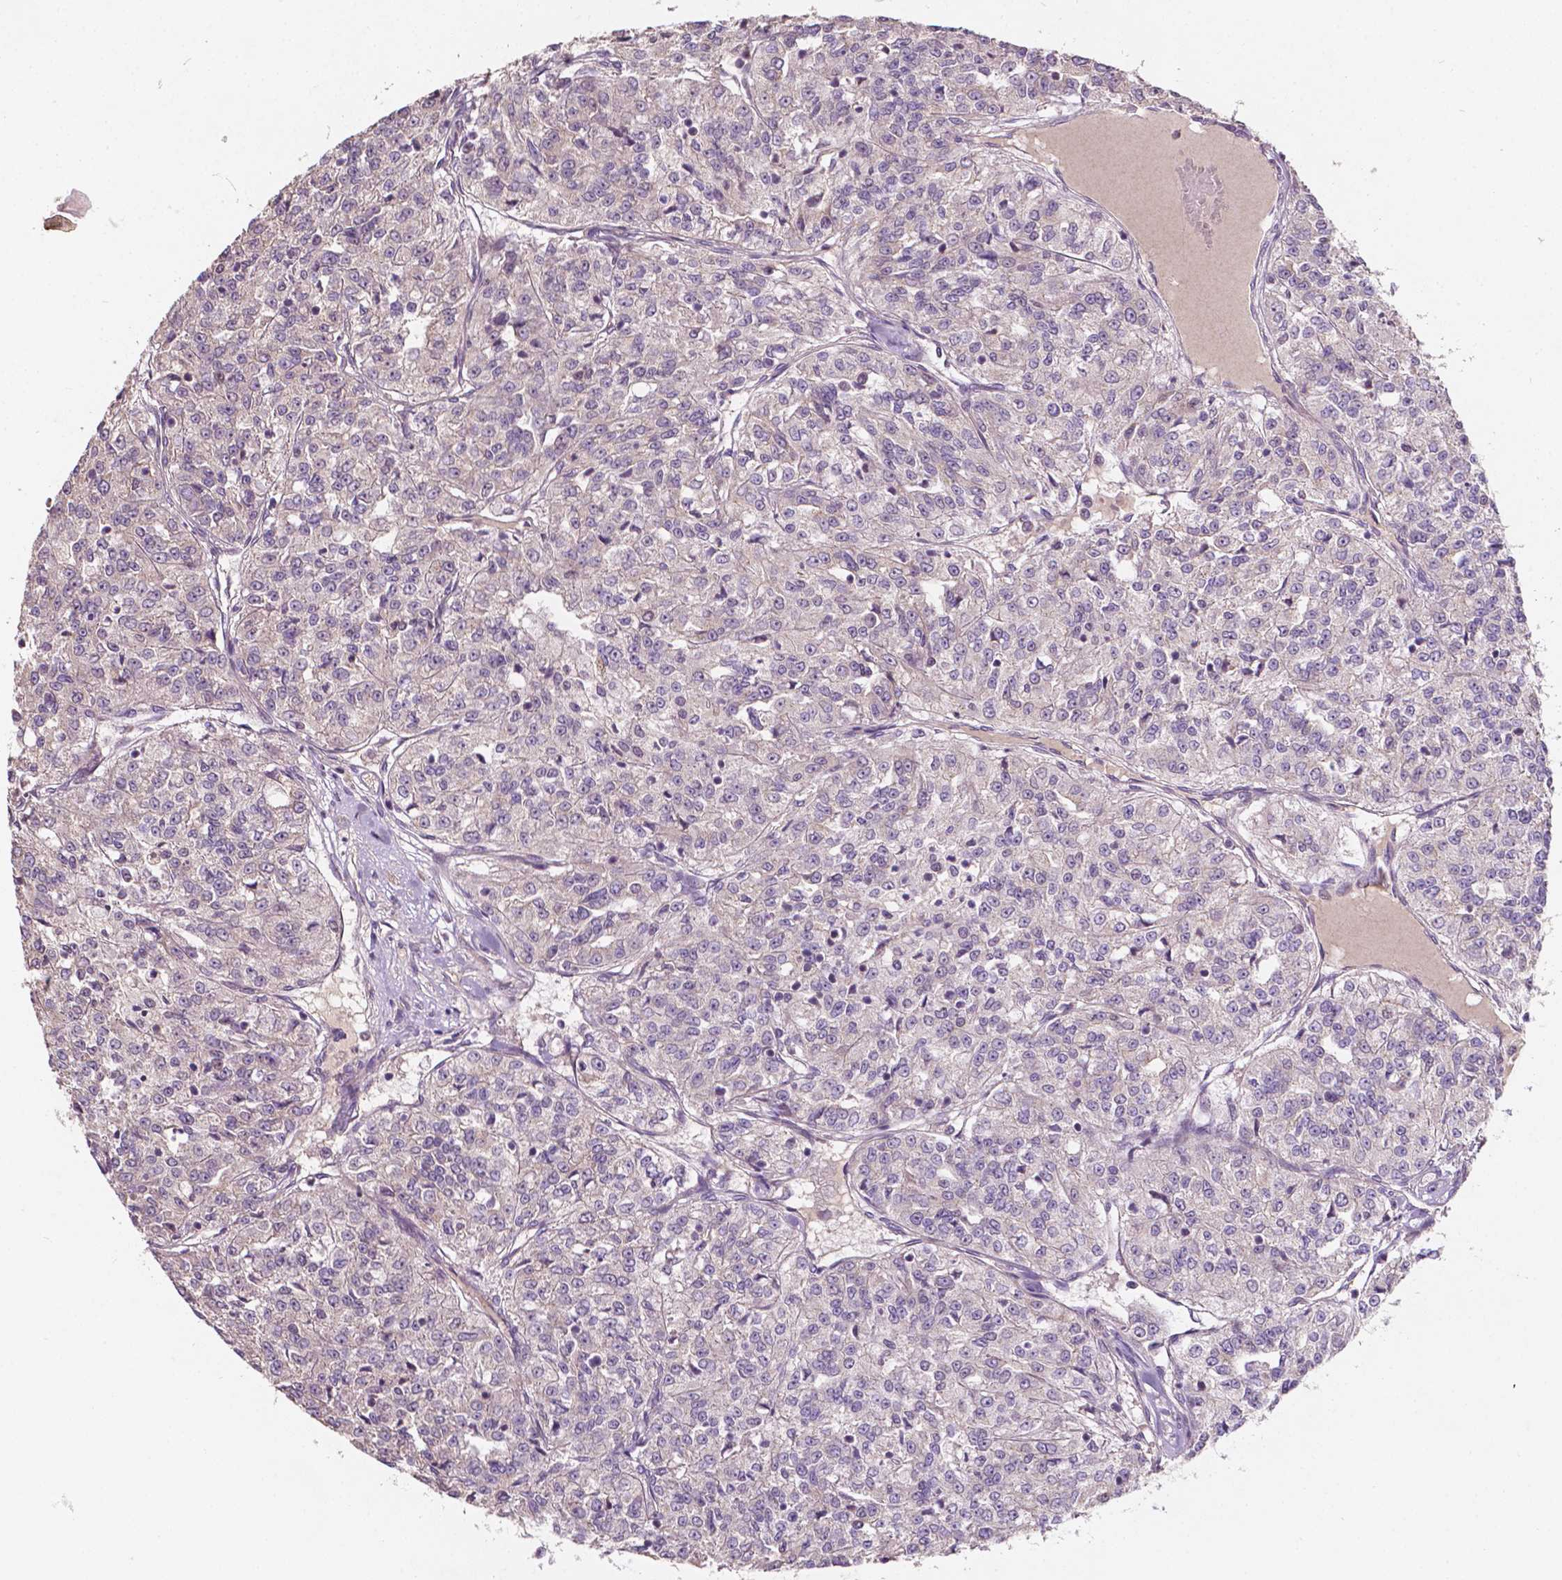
{"staining": {"intensity": "negative", "quantity": "none", "location": "none"}, "tissue": "renal cancer", "cell_type": "Tumor cells", "image_type": "cancer", "snomed": [{"axis": "morphology", "description": "Adenocarcinoma, NOS"}, {"axis": "topography", "description": "Kidney"}], "caption": "IHC micrograph of renal adenocarcinoma stained for a protein (brown), which displays no expression in tumor cells. (Stains: DAB (3,3'-diaminobenzidine) IHC with hematoxylin counter stain, Microscopy: brightfield microscopy at high magnification).", "gene": "DUSP16", "patient": {"sex": "female", "age": 63}}